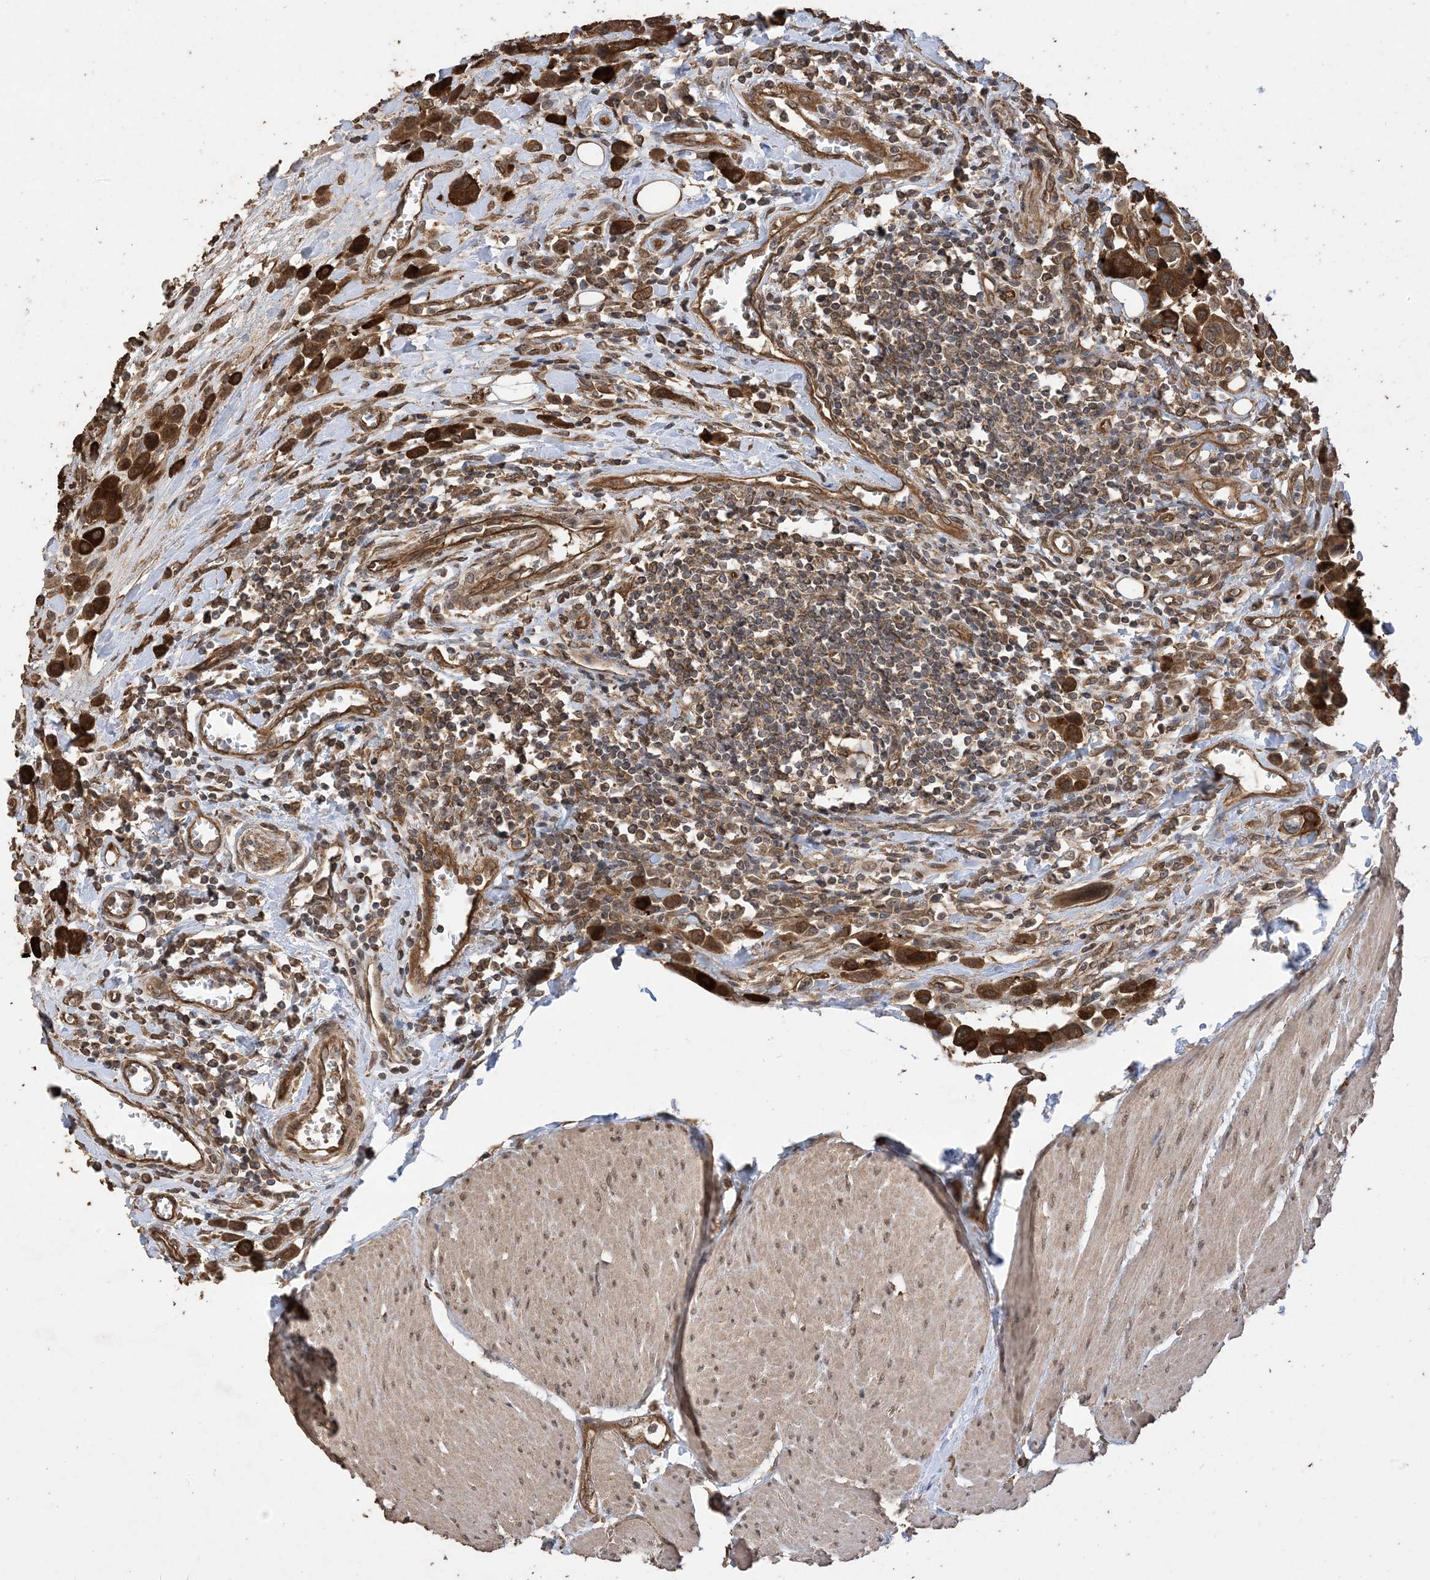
{"staining": {"intensity": "strong", "quantity": ">75%", "location": "cytoplasmic/membranous"}, "tissue": "urothelial cancer", "cell_type": "Tumor cells", "image_type": "cancer", "snomed": [{"axis": "morphology", "description": "Urothelial carcinoma, High grade"}, {"axis": "topography", "description": "Urinary bladder"}], "caption": "Urothelial carcinoma (high-grade) tissue displays strong cytoplasmic/membranous staining in about >75% of tumor cells The protein of interest is shown in brown color, while the nuclei are stained blue.", "gene": "ZKSCAN5", "patient": {"sex": "male", "age": 50}}